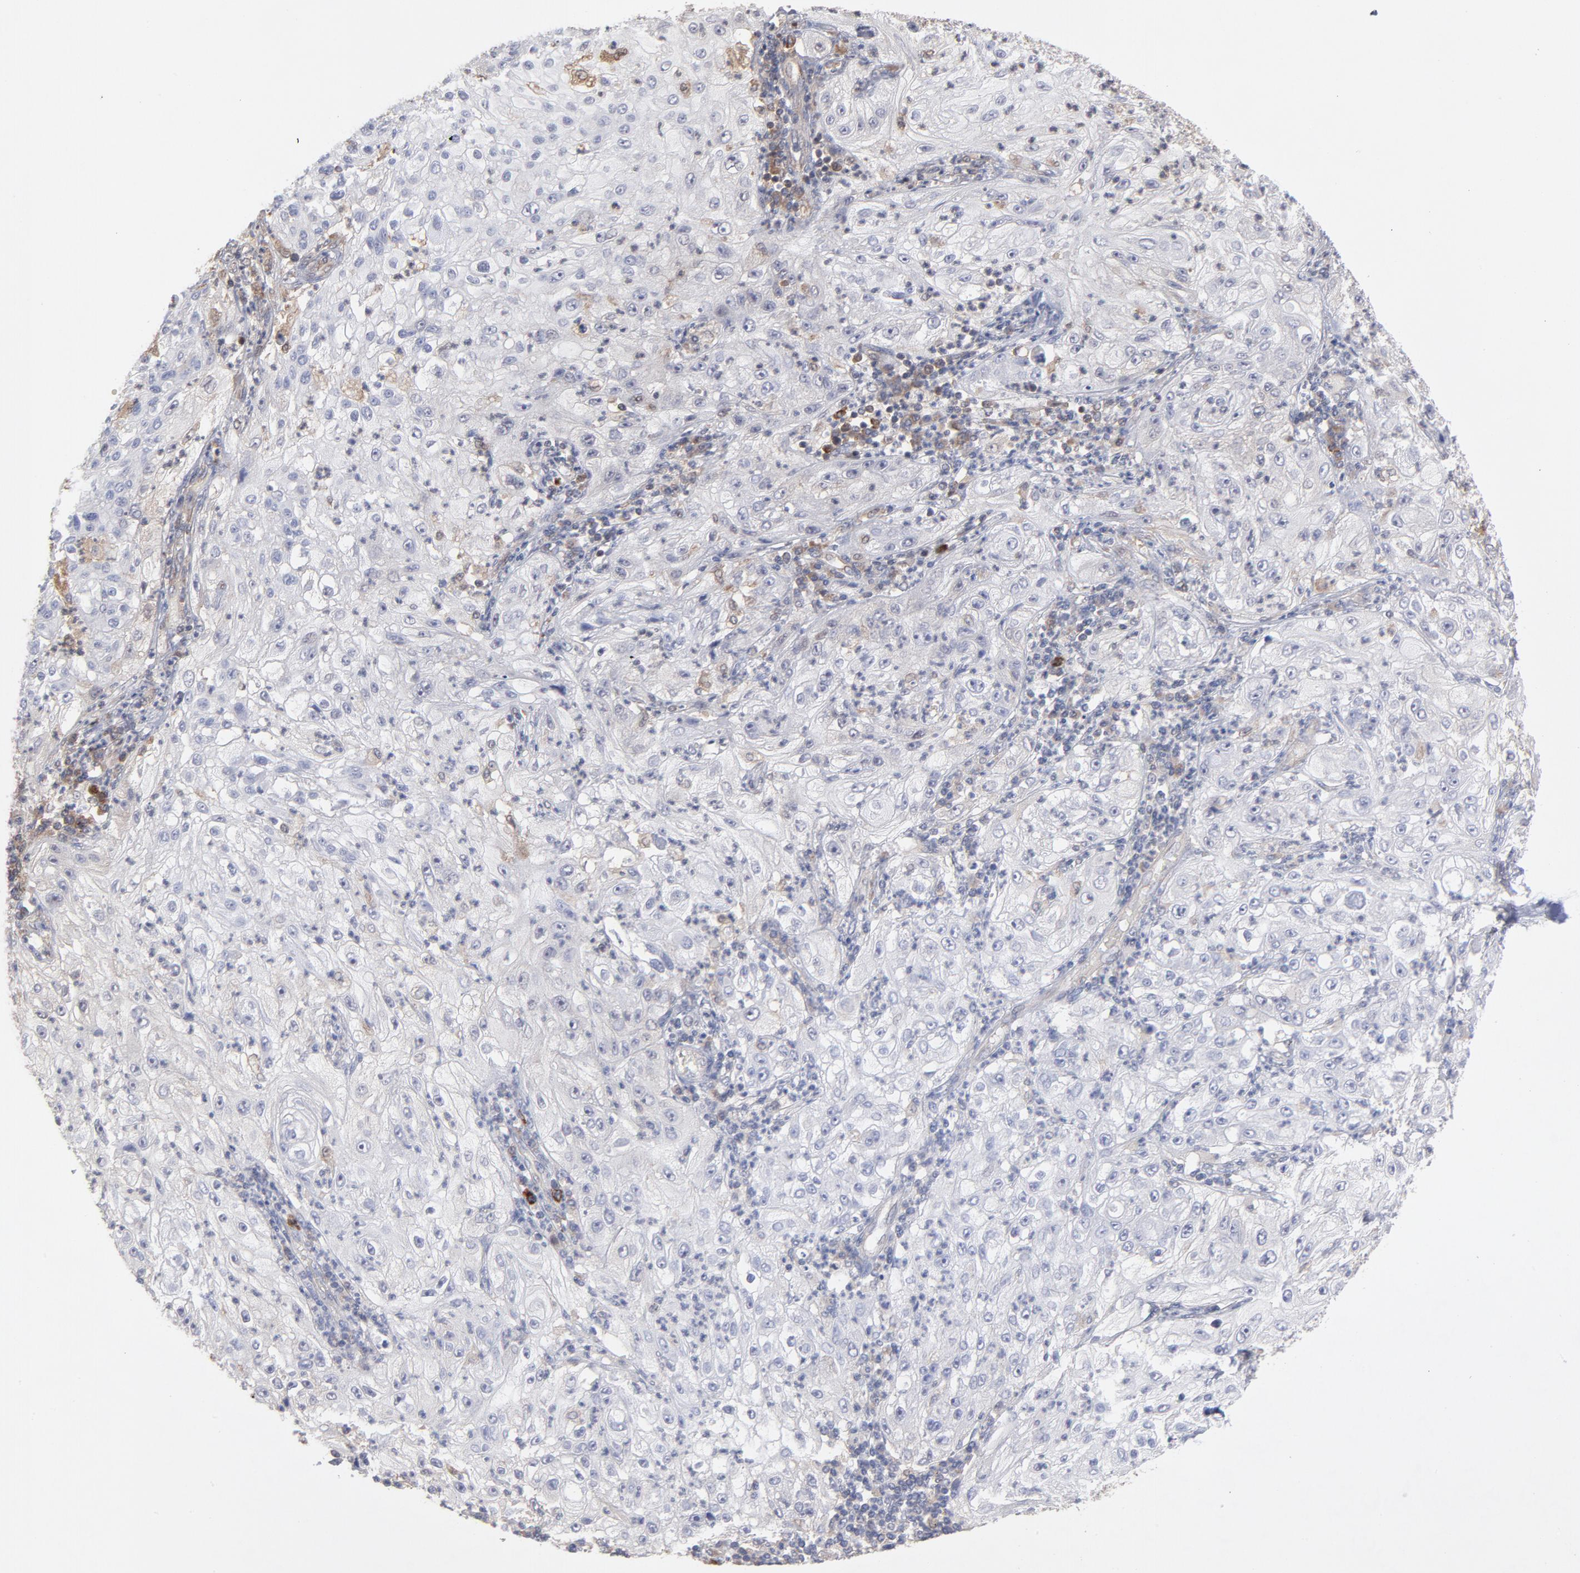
{"staining": {"intensity": "negative", "quantity": "none", "location": "none"}, "tissue": "lung cancer", "cell_type": "Tumor cells", "image_type": "cancer", "snomed": [{"axis": "morphology", "description": "Inflammation, NOS"}, {"axis": "morphology", "description": "Squamous cell carcinoma, NOS"}, {"axis": "topography", "description": "Lymph node"}, {"axis": "topography", "description": "Soft tissue"}, {"axis": "topography", "description": "Lung"}], "caption": "The photomicrograph exhibits no significant expression in tumor cells of lung squamous cell carcinoma.", "gene": "MAPRE1", "patient": {"sex": "male", "age": 66}}